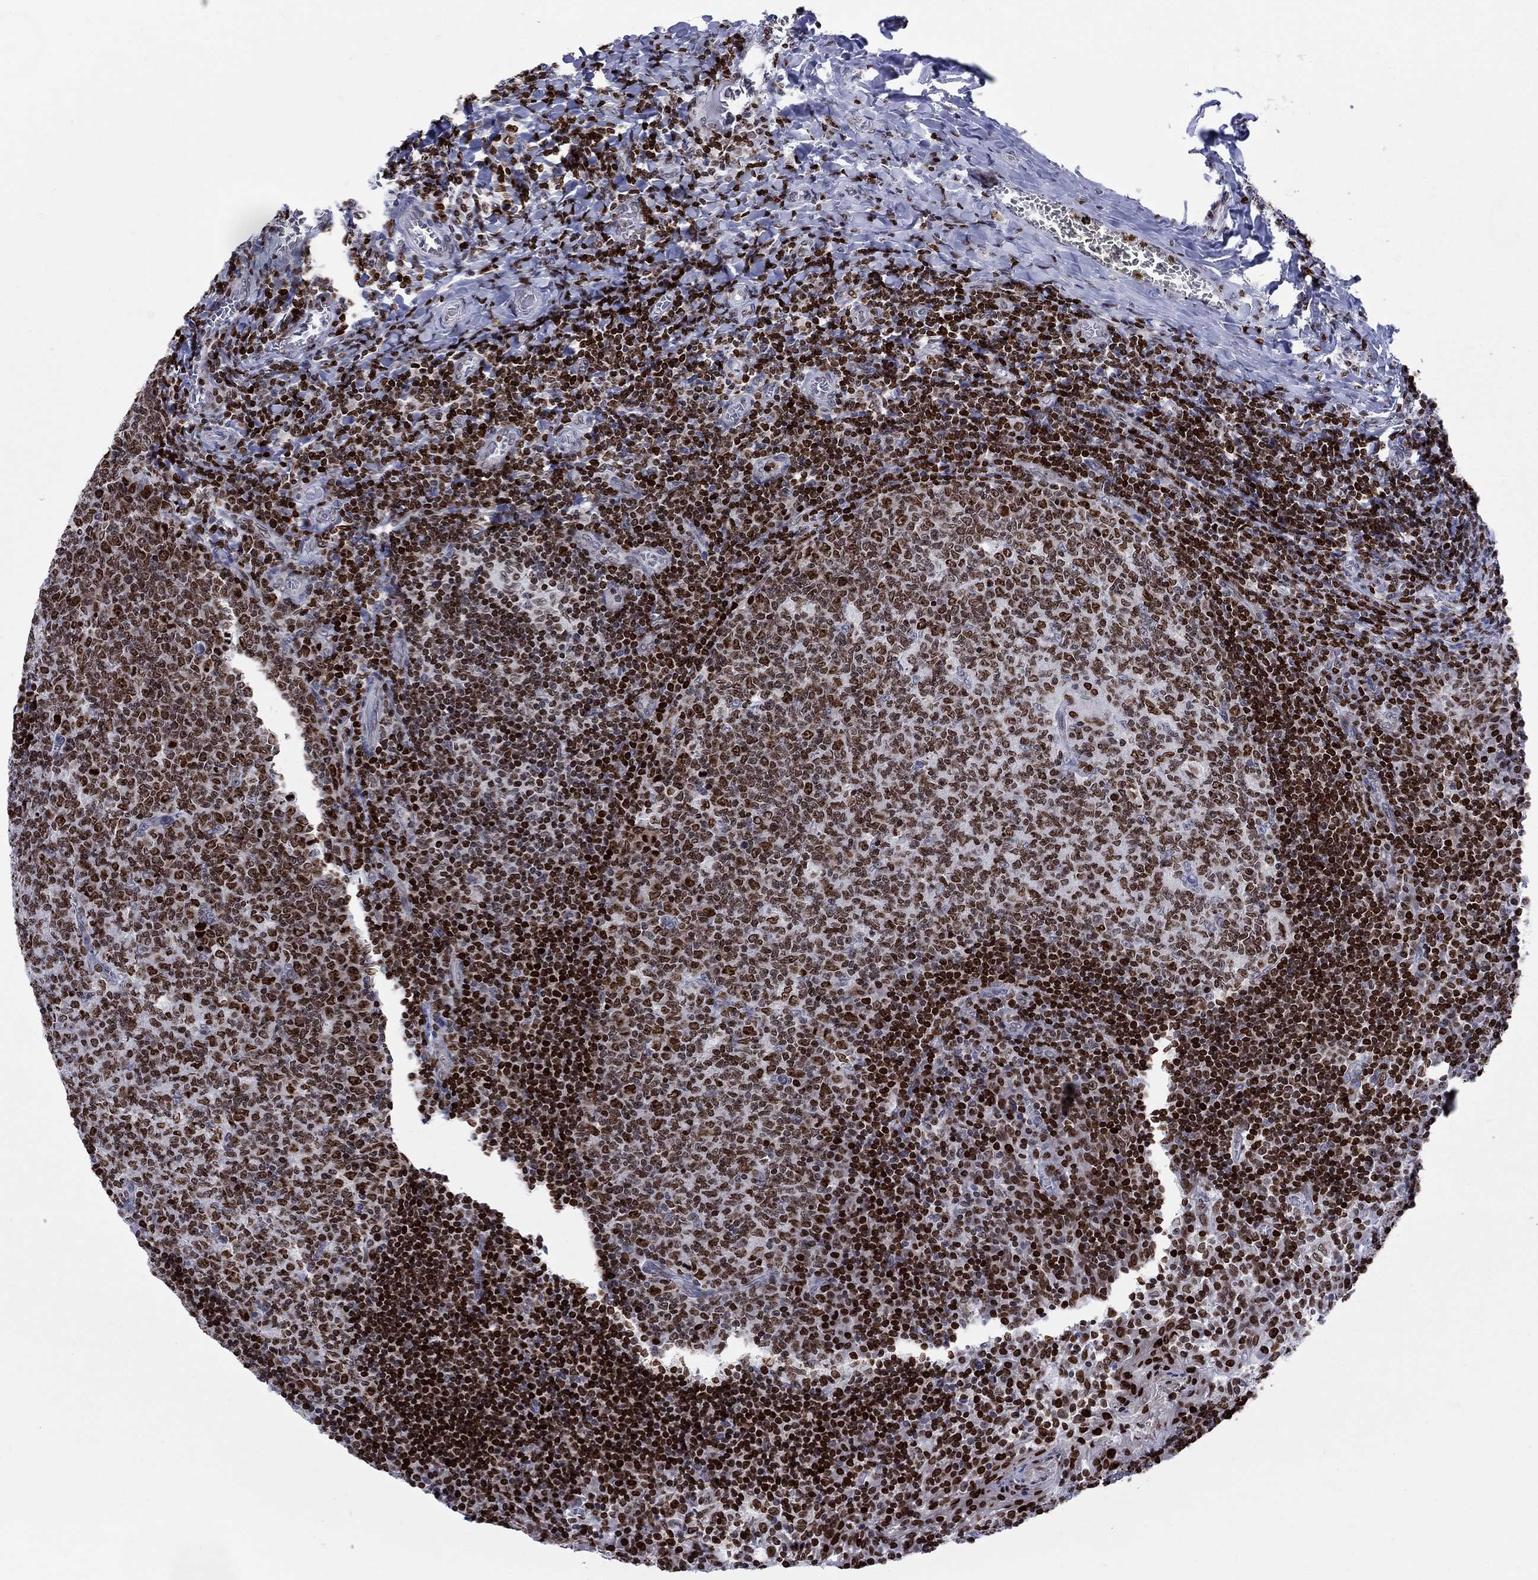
{"staining": {"intensity": "strong", "quantity": ">75%", "location": "nuclear"}, "tissue": "tonsil", "cell_type": "Germinal center cells", "image_type": "normal", "snomed": [{"axis": "morphology", "description": "Normal tissue, NOS"}, {"axis": "topography", "description": "Tonsil"}], "caption": "A photomicrograph of human tonsil stained for a protein exhibits strong nuclear brown staining in germinal center cells.", "gene": "HMGA1", "patient": {"sex": "female", "age": 13}}